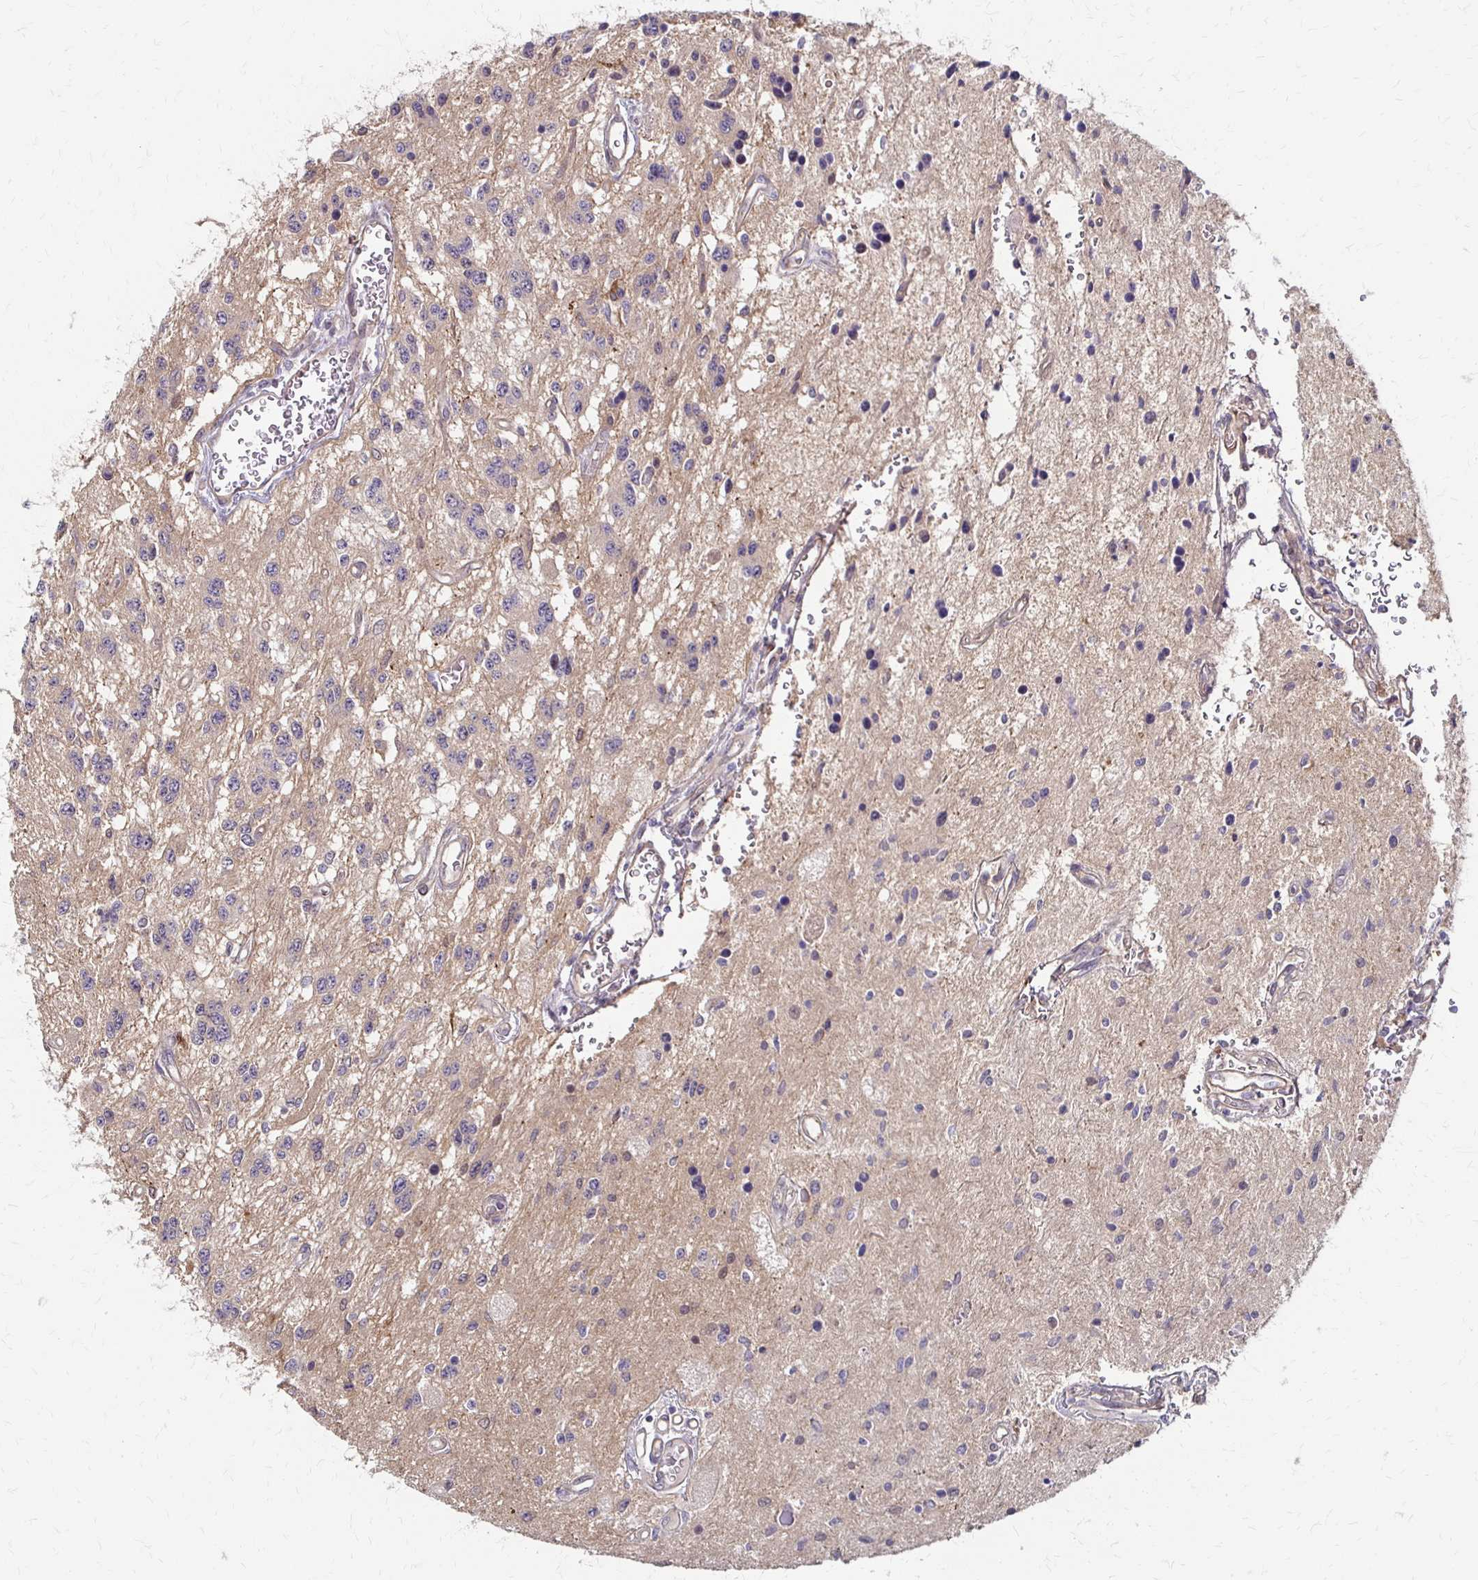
{"staining": {"intensity": "weak", "quantity": "<25%", "location": "cytoplasmic/membranous"}, "tissue": "glioma", "cell_type": "Tumor cells", "image_type": "cancer", "snomed": [{"axis": "morphology", "description": "Glioma, malignant, Low grade"}, {"axis": "topography", "description": "Cerebellum"}], "caption": "Immunohistochemistry of human glioma demonstrates no positivity in tumor cells.", "gene": "CFL2", "patient": {"sex": "female", "age": 14}}